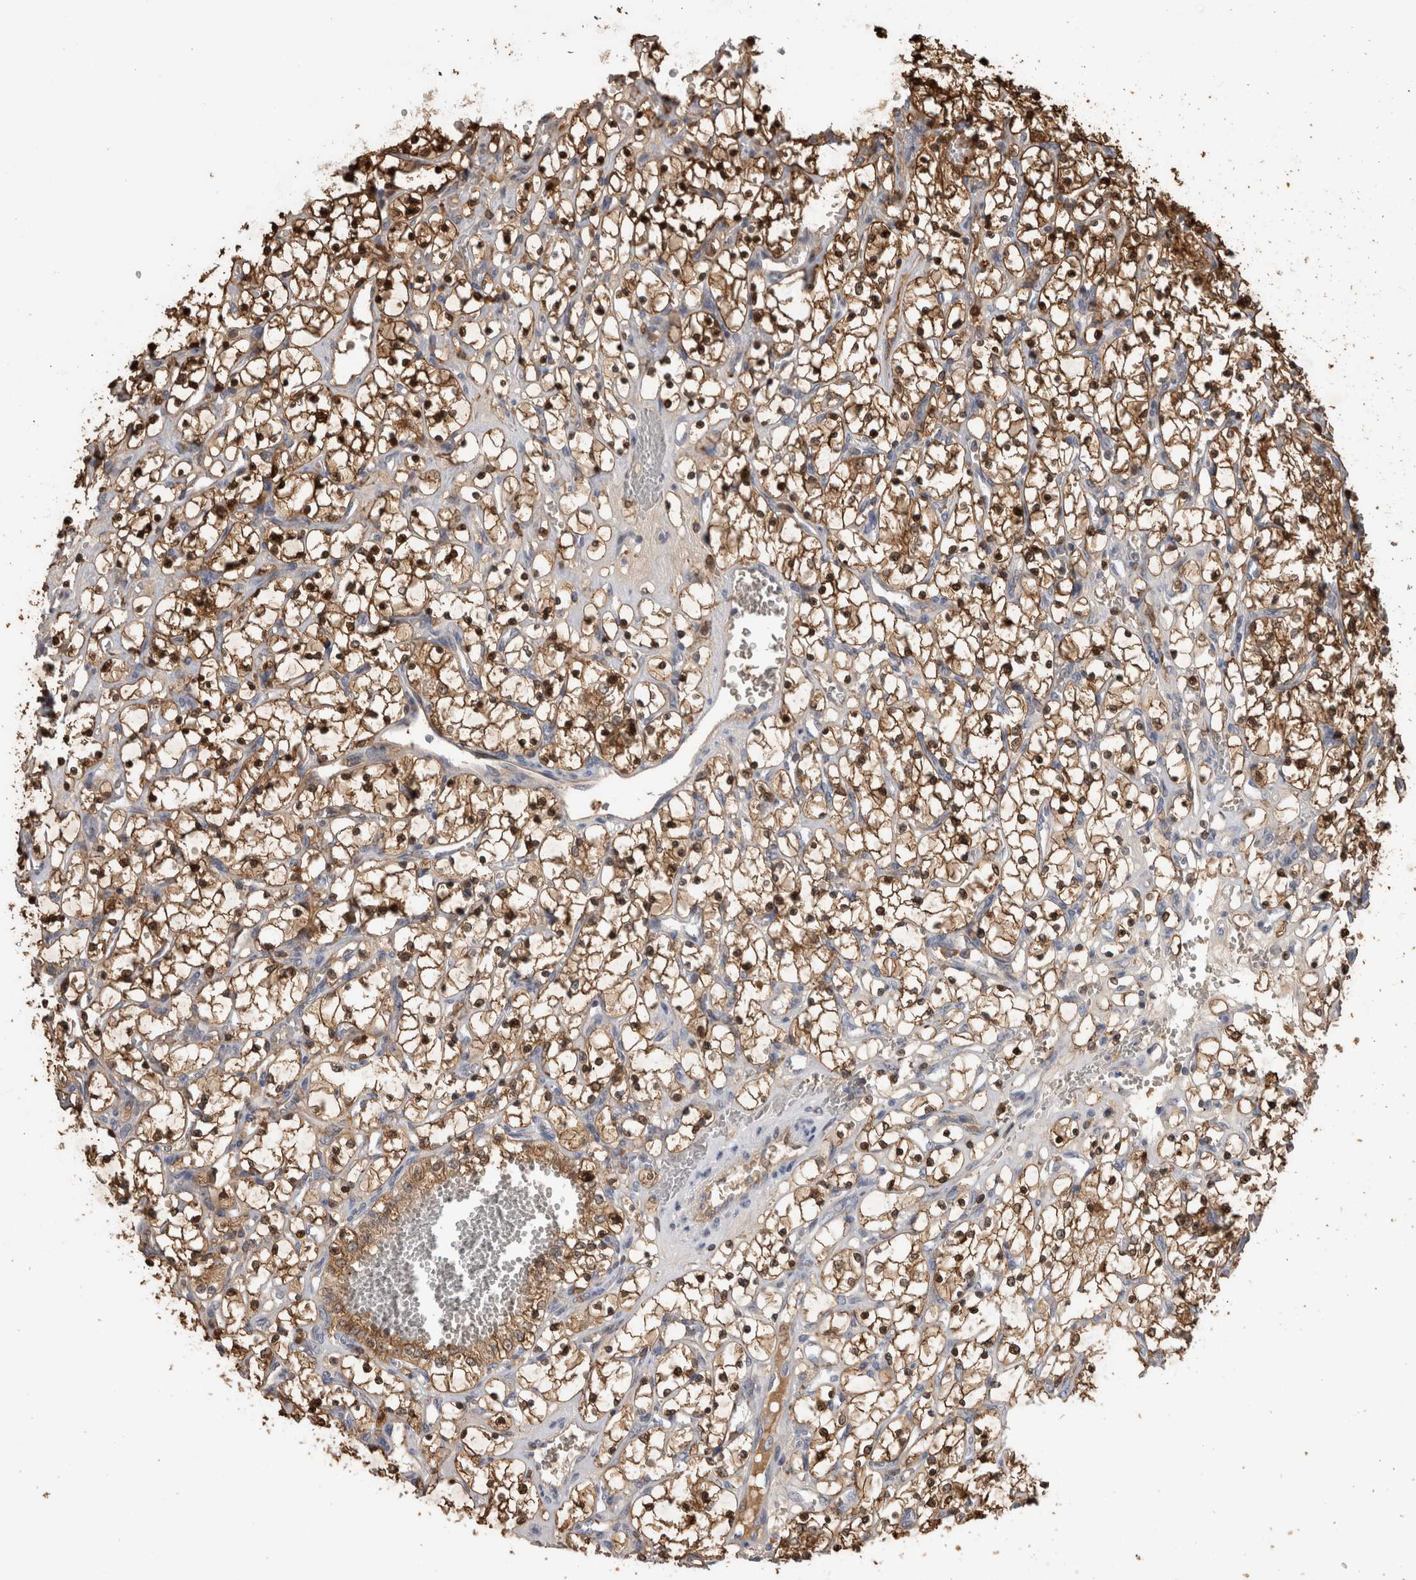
{"staining": {"intensity": "strong", "quantity": ">75%", "location": "cytoplasmic/membranous,nuclear"}, "tissue": "renal cancer", "cell_type": "Tumor cells", "image_type": "cancer", "snomed": [{"axis": "morphology", "description": "Adenocarcinoma, NOS"}, {"axis": "topography", "description": "Kidney"}], "caption": "Immunohistochemical staining of human renal adenocarcinoma displays high levels of strong cytoplasmic/membranous and nuclear positivity in approximately >75% of tumor cells.", "gene": "USH1G", "patient": {"sex": "female", "age": 69}}